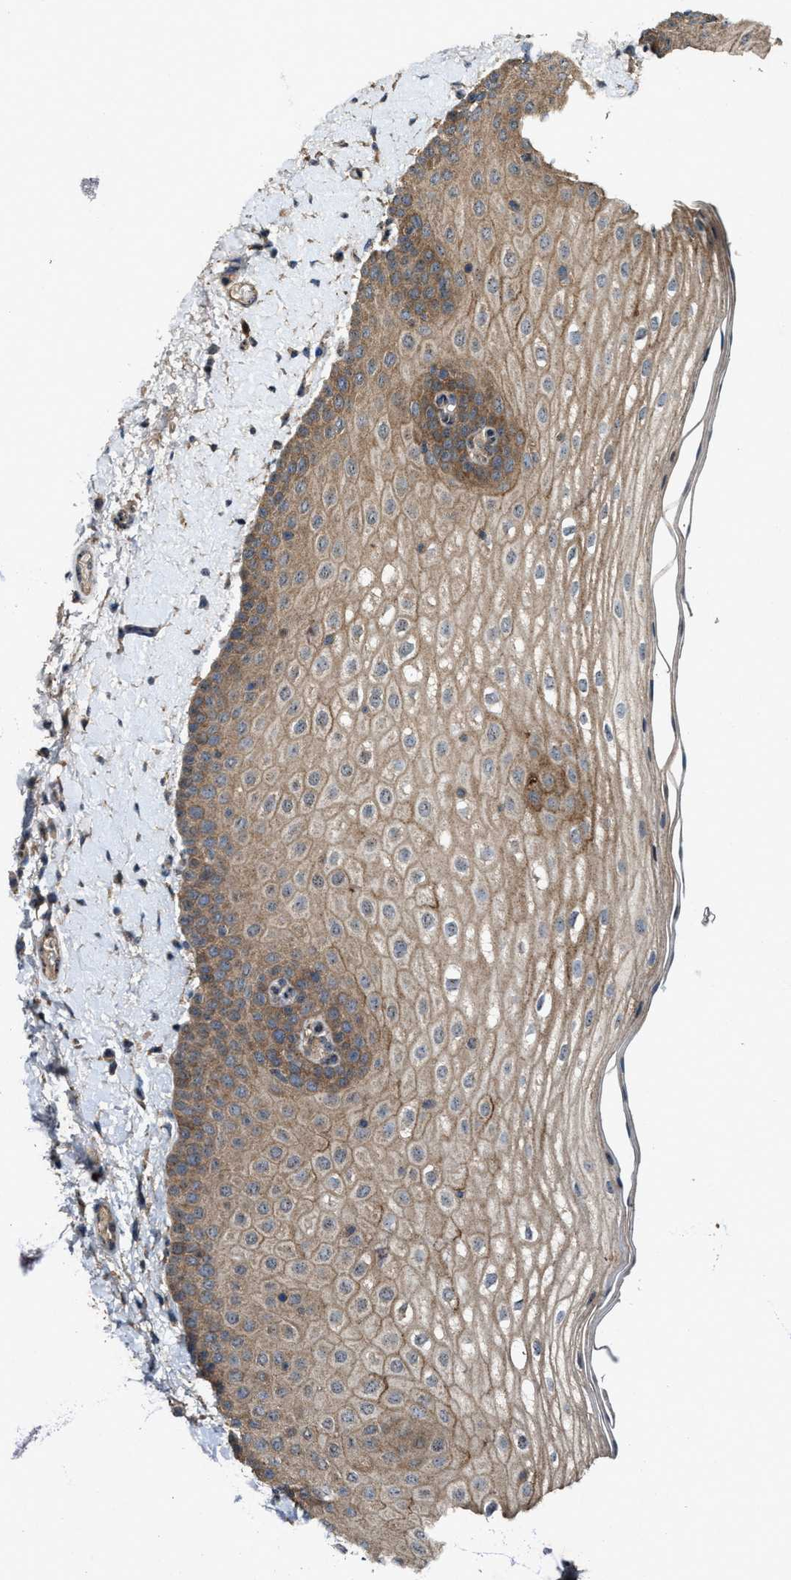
{"staining": {"intensity": "moderate", "quantity": ">75%", "location": "cytoplasmic/membranous"}, "tissue": "oral mucosa", "cell_type": "Squamous epithelial cells", "image_type": "normal", "snomed": [{"axis": "morphology", "description": "Normal tissue, NOS"}, {"axis": "topography", "description": "Skin"}, {"axis": "topography", "description": "Oral tissue"}], "caption": "Unremarkable oral mucosa demonstrates moderate cytoplasmic/membranous positivity in about >75% of squamous epithelial cells, visualized by immunohistochemistry. (DAB (3,3'-diaminobenzidine) IHC with brightfield microscopy, high magnification).", "gene": "PDP2", "patient": {"sex": "male", "age": 84}}